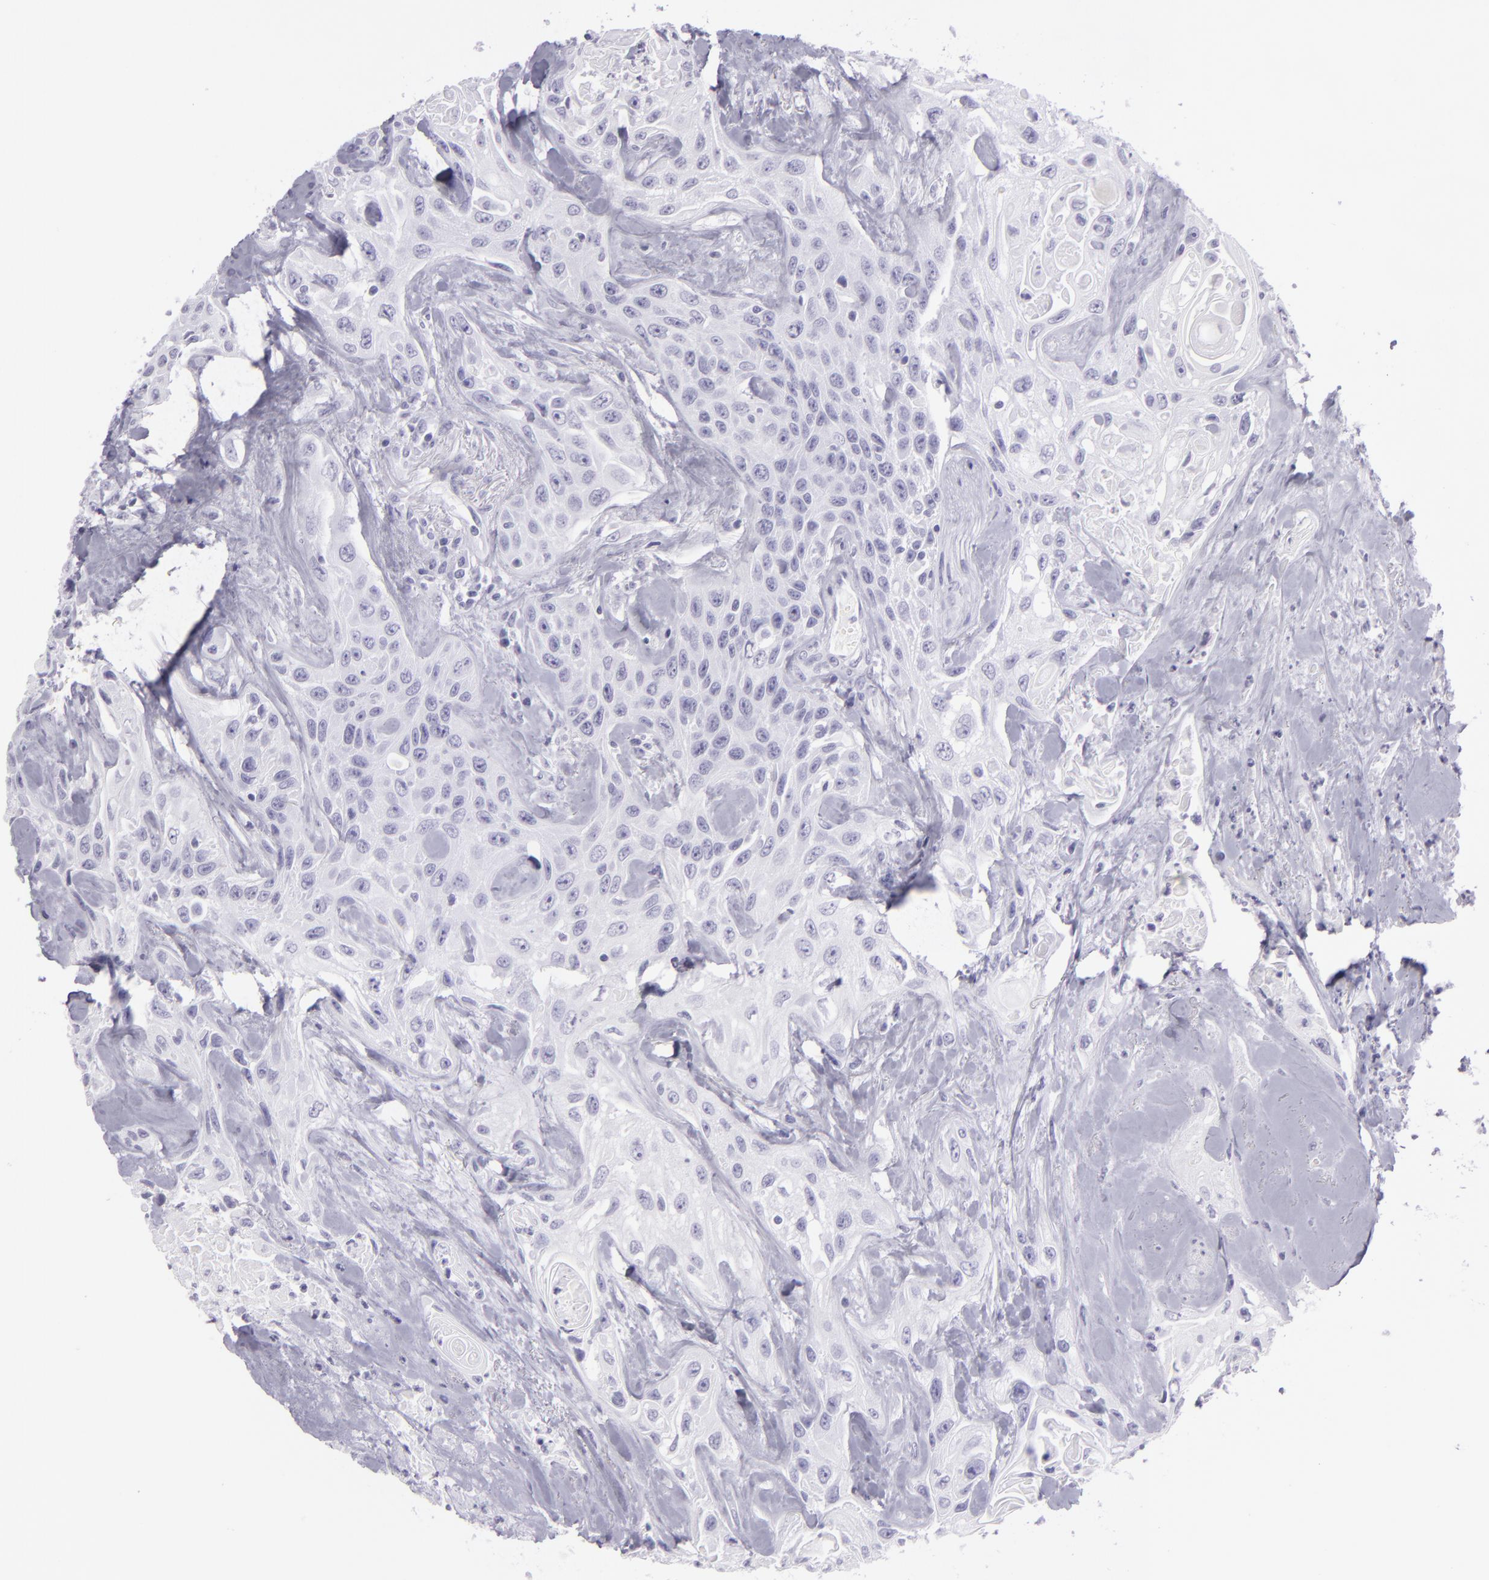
{"staining": {"intensity": "negative", "quantity": "none", "location": "none"}, "tissue": "urothelial cancer", "cell_type": "Tumor cells", "image_type": "cancer", "snomed": [{"axis": "morphology", "description": "Urothelial carcinoma, High grade"}, {"axis": "topography", "description": "Urinary bladder"}], "caption": "A histopathology image of urothelial carcinoma (high-grade) stained for a protein displays no brown staining in tumor cells.", "gene": "MUC6", "patient": {"sex": "female", "age": 84}}